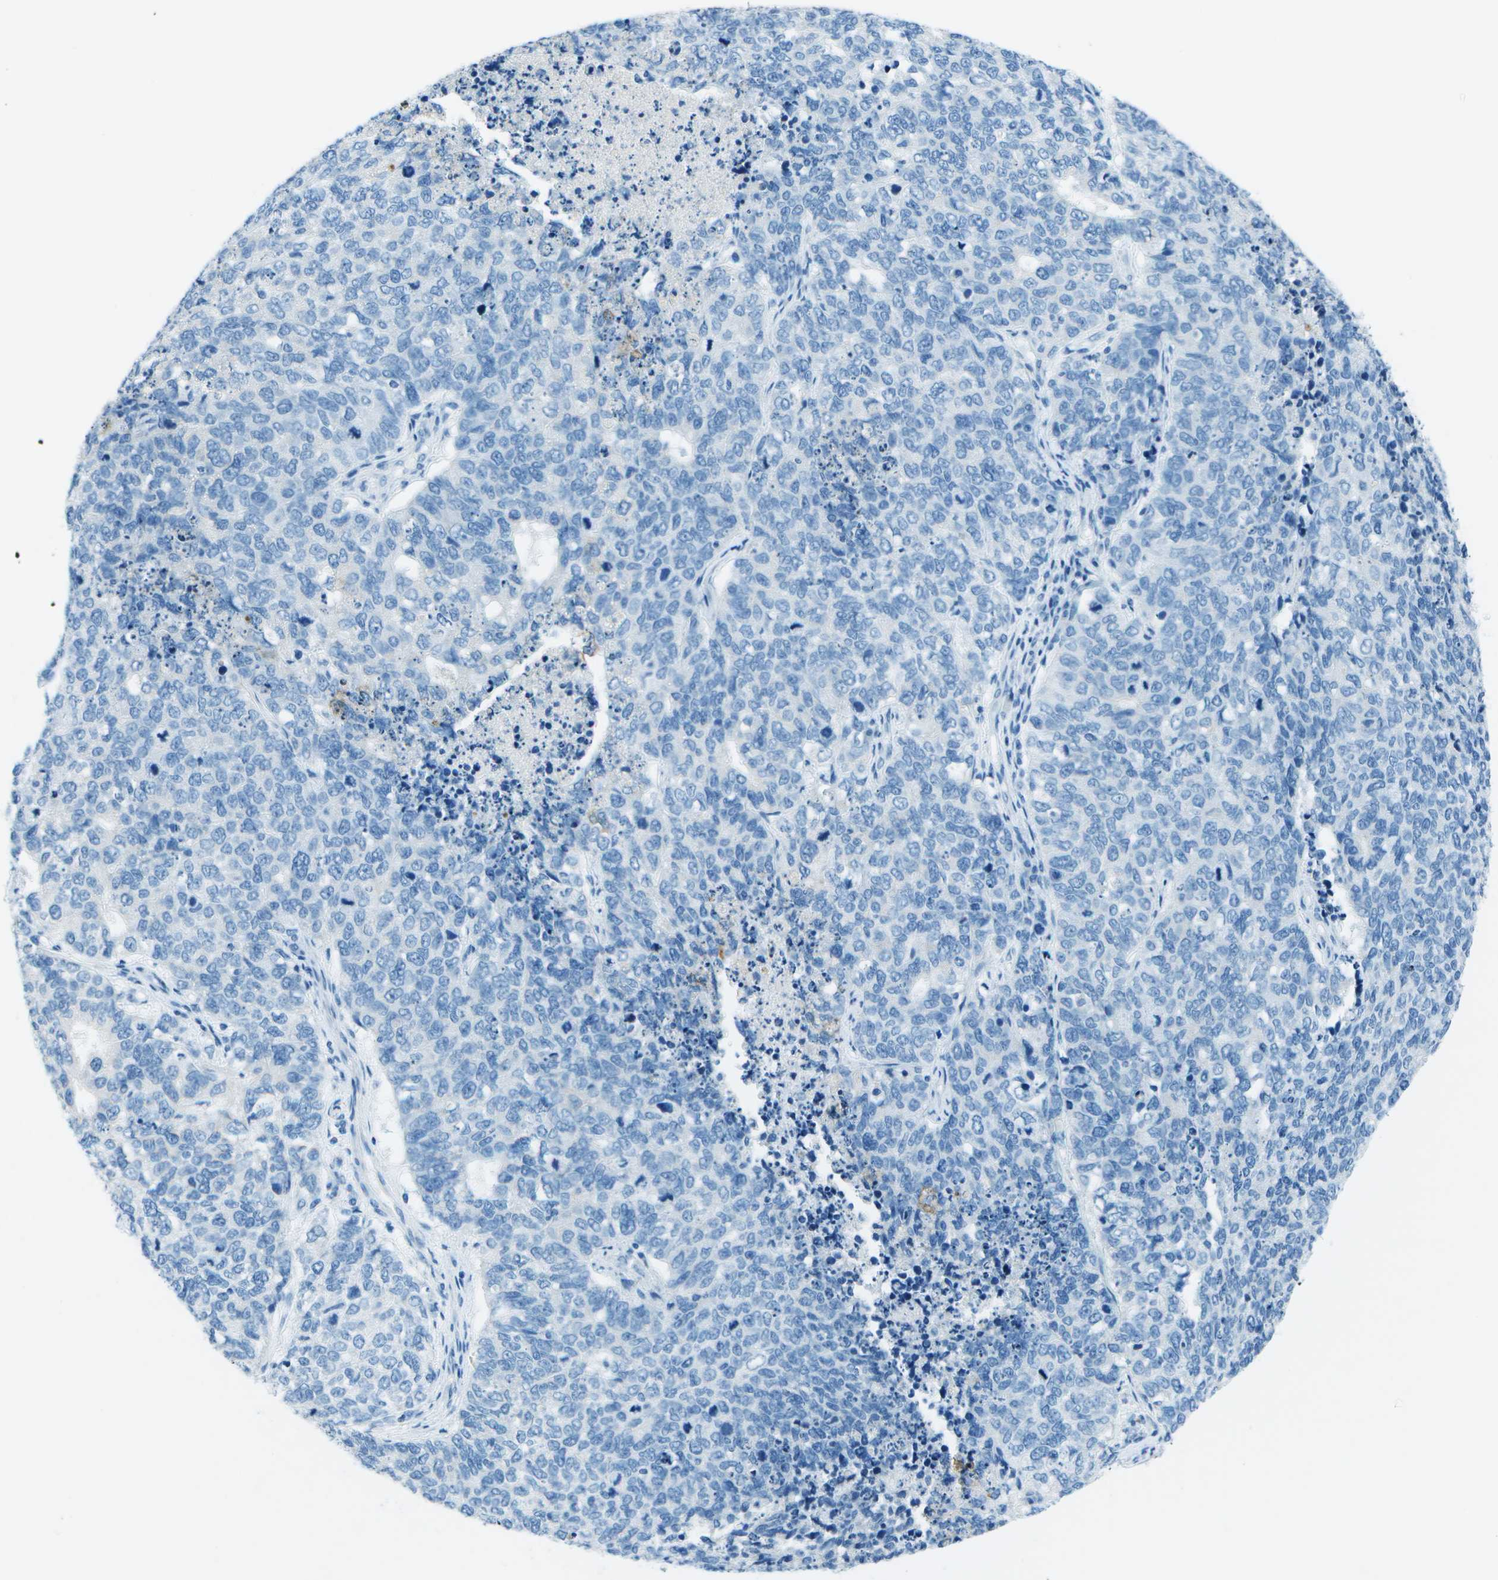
{"staining": {"intensity": "negative", "quantity": "none", "location": "none"}, "tissue": "cervical cancer", "cell_type": "Tumor cells", "image_type": "cancer", "snomed": [{"axis": "morphology", "description": "Squamous cell carcinoma, NOS"}, {"axis": "topography", "description": "Cervix"}], "caption": "A high-resolution image shows IHC staining of cervical cancer (squamous cell carcinoma), which displays no significant expression in tumor cells.", "gene": "SLC16A10", "patient": {"sex": "female", "age": 63}}